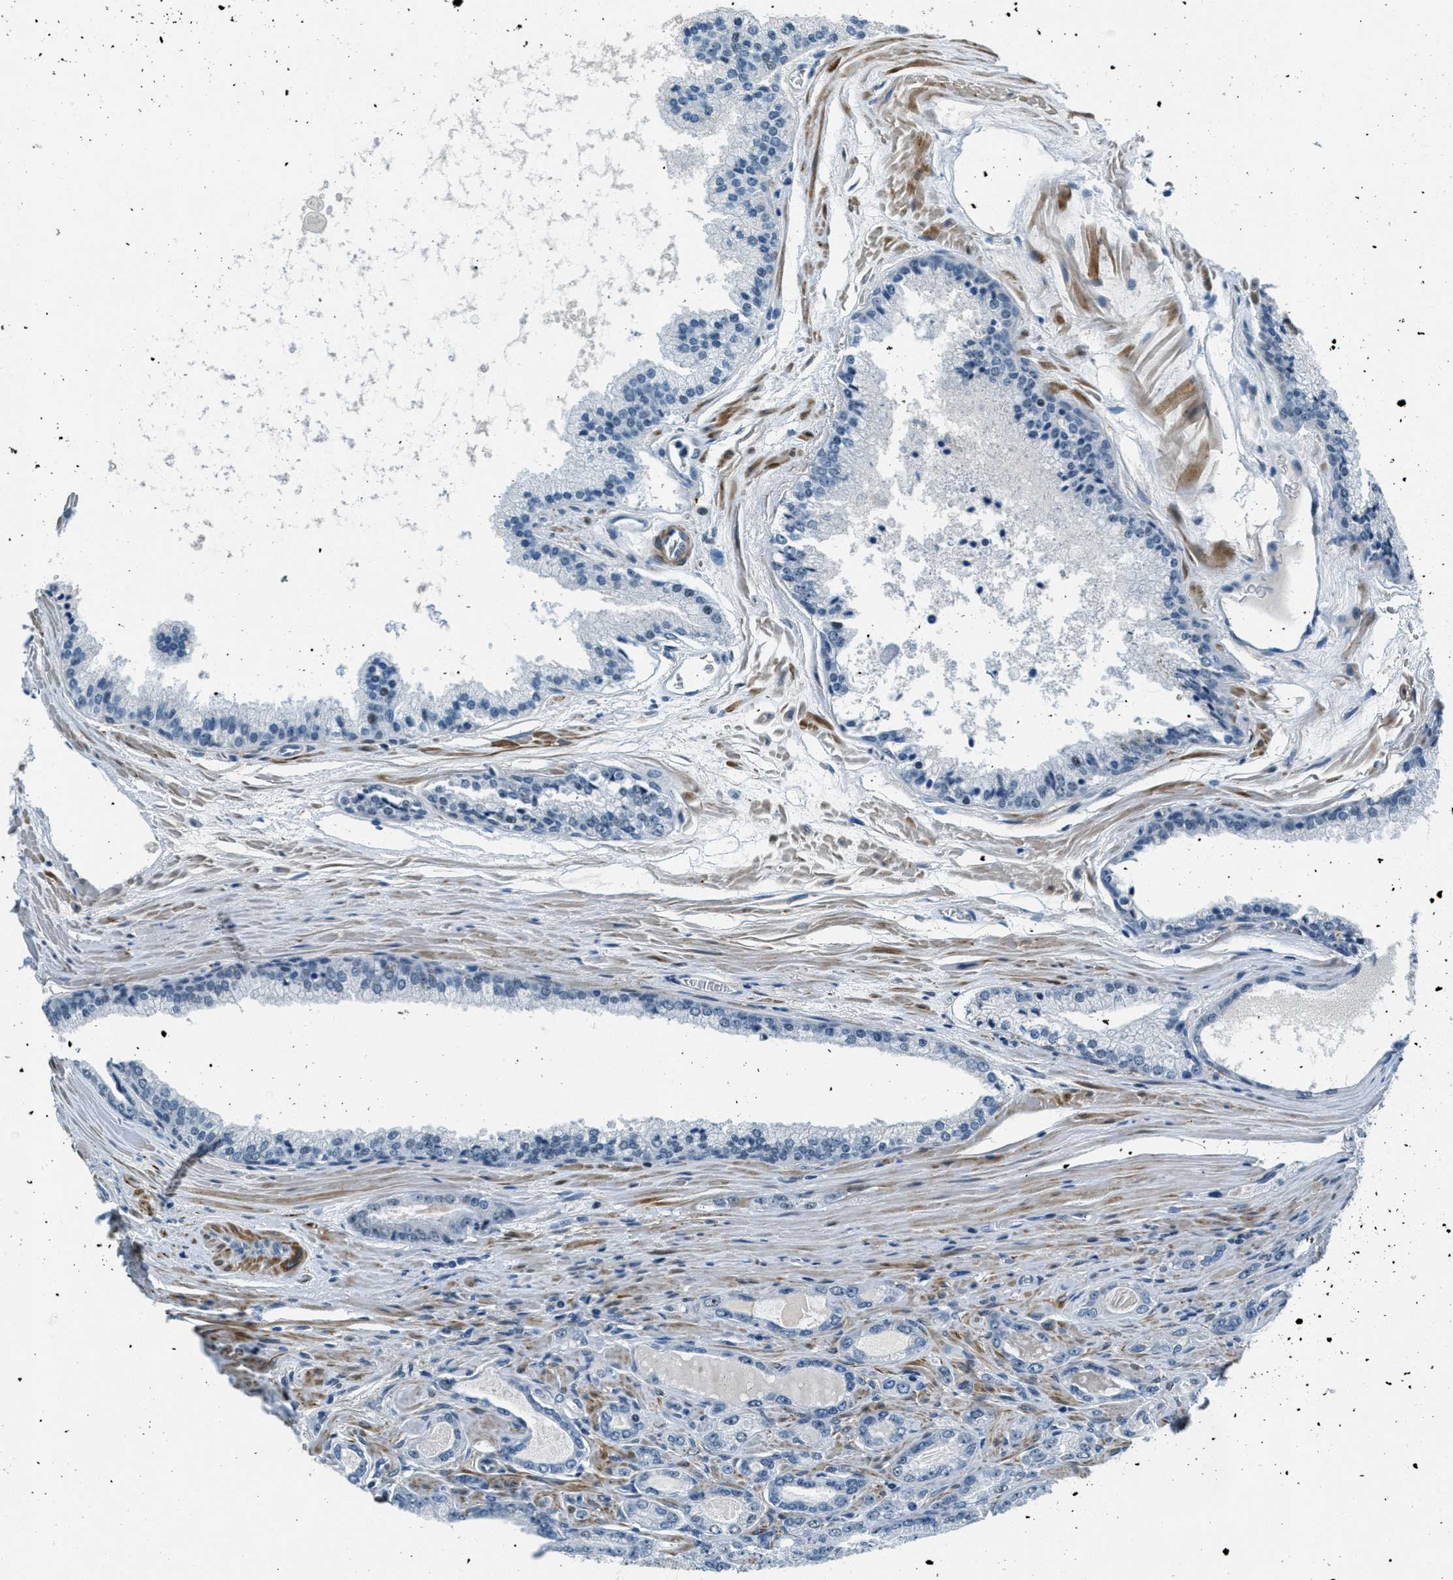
{"staining": {"intensity": "weak", "quantity": "25%-75%", "location": "nuclear"}, "tissue": "prostate cancer", "cell_type": "Tumor cells", "image_type": "cancer", "snomed": [{"axis": "morphology", "description": "Adenocarcinoma, High grade"}, {"axis": "topography", "description": "Prostate"}], "caption": "Immunohistochemistry (DAB) staining of human high-grade adenocarcinoma (prostate) reveals weak nuclear protein staining in about 25%-75% of tumor cells.", "gene": "ZDHHC23", "patient": {"sex": "male", "age": 65}}